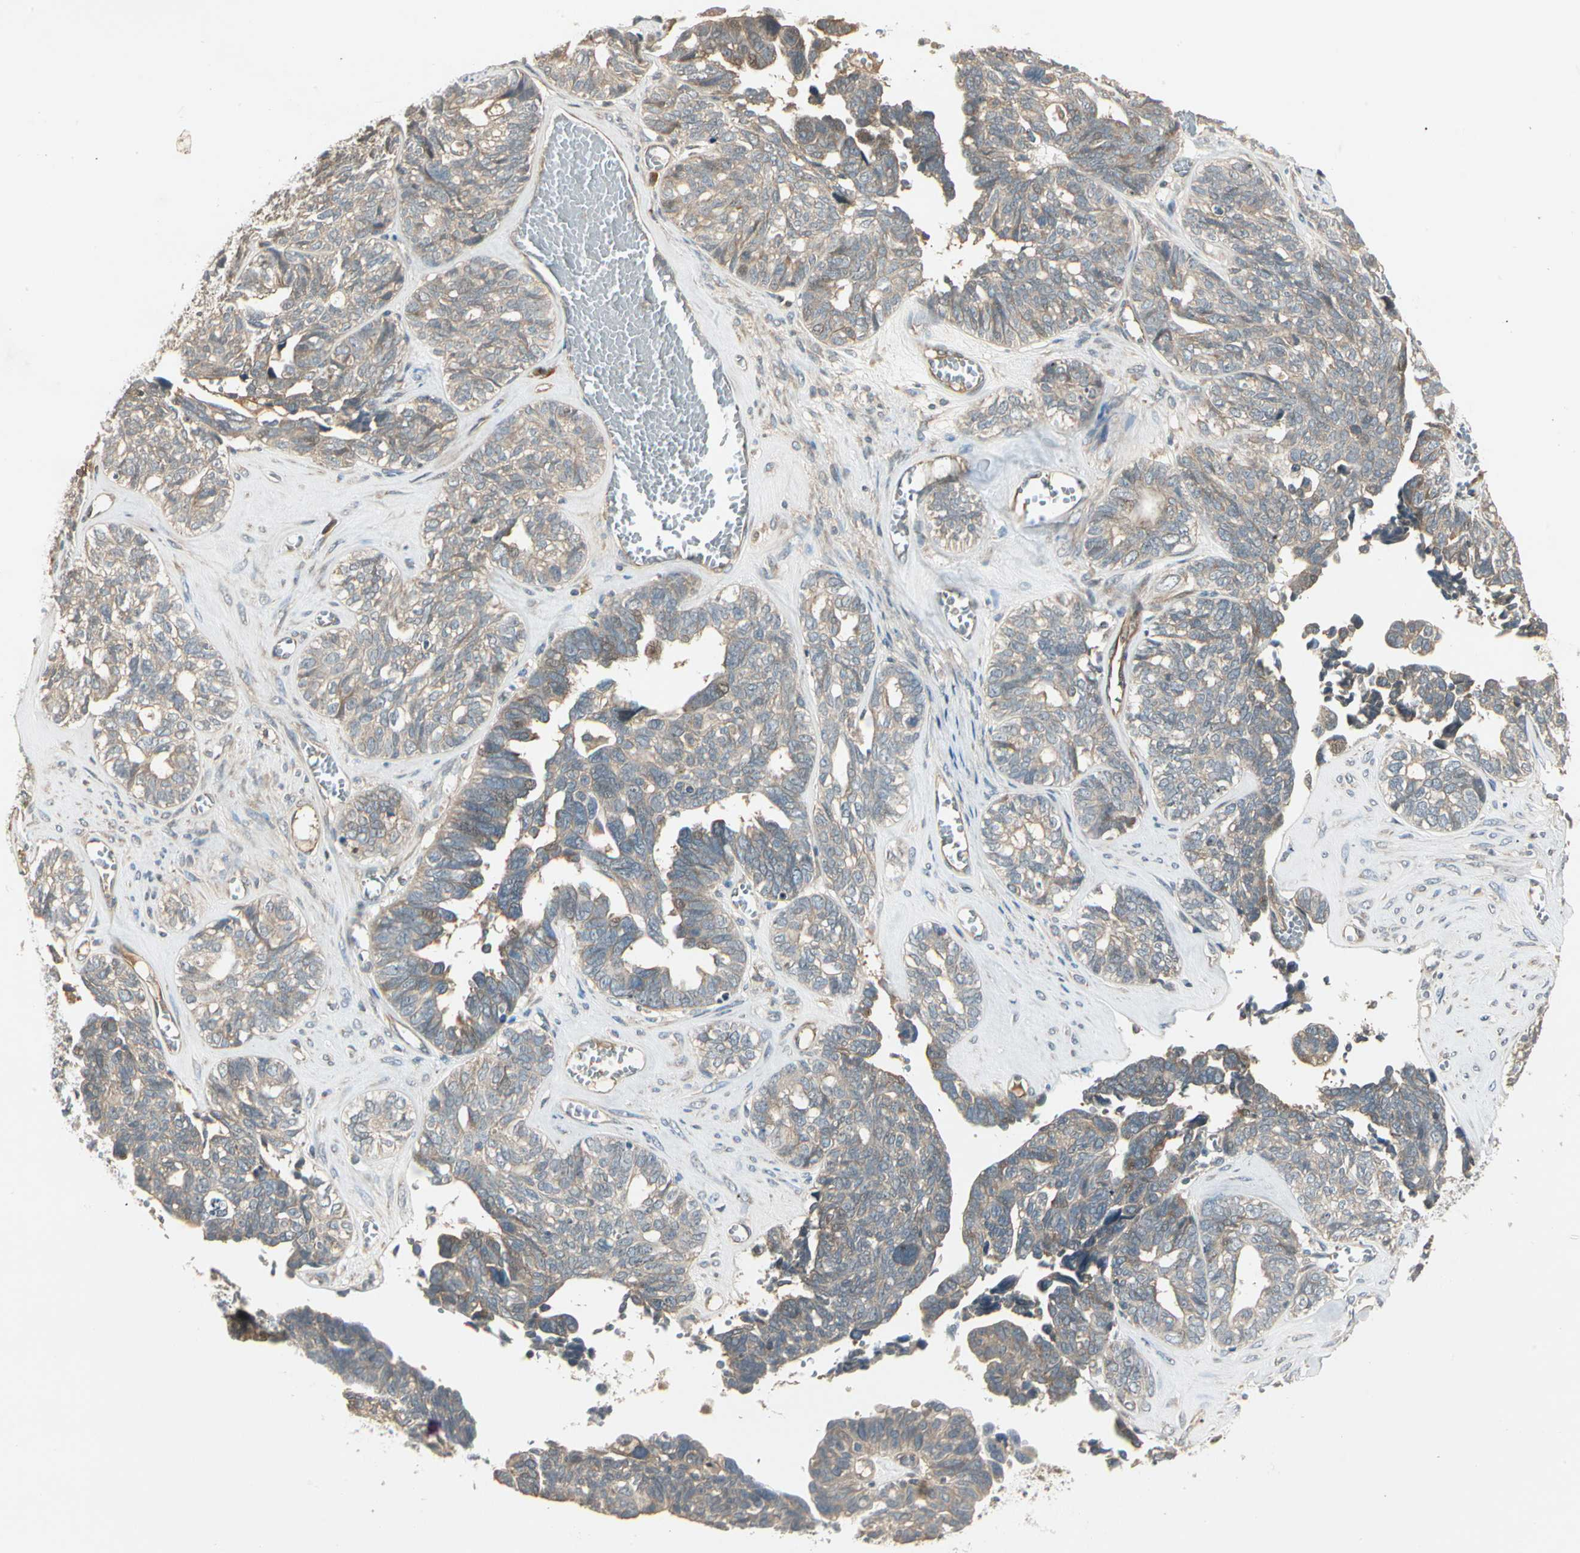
{"staining": {"intensity": "weak", "quantity": "25%-75%", "location": "cytoplasmic/membranous"}, "tissue": "ovarian cancer", "cell_type": "Tumor cells", "image_type": "cancer", "snomed": [{"axis": "morphology", "description": "Cystadenocarcinoma, serous, NOS"}, {"axis": "topography", "description": "Ovary"}], "caption": "A brown stain shows weak cytoplasmic/membranous expression of a protein in ovarian serous cystadenocarcinoma tumor cells.", "gene": "ACVR1", "patient": {"sex": "female", "age": 79}}